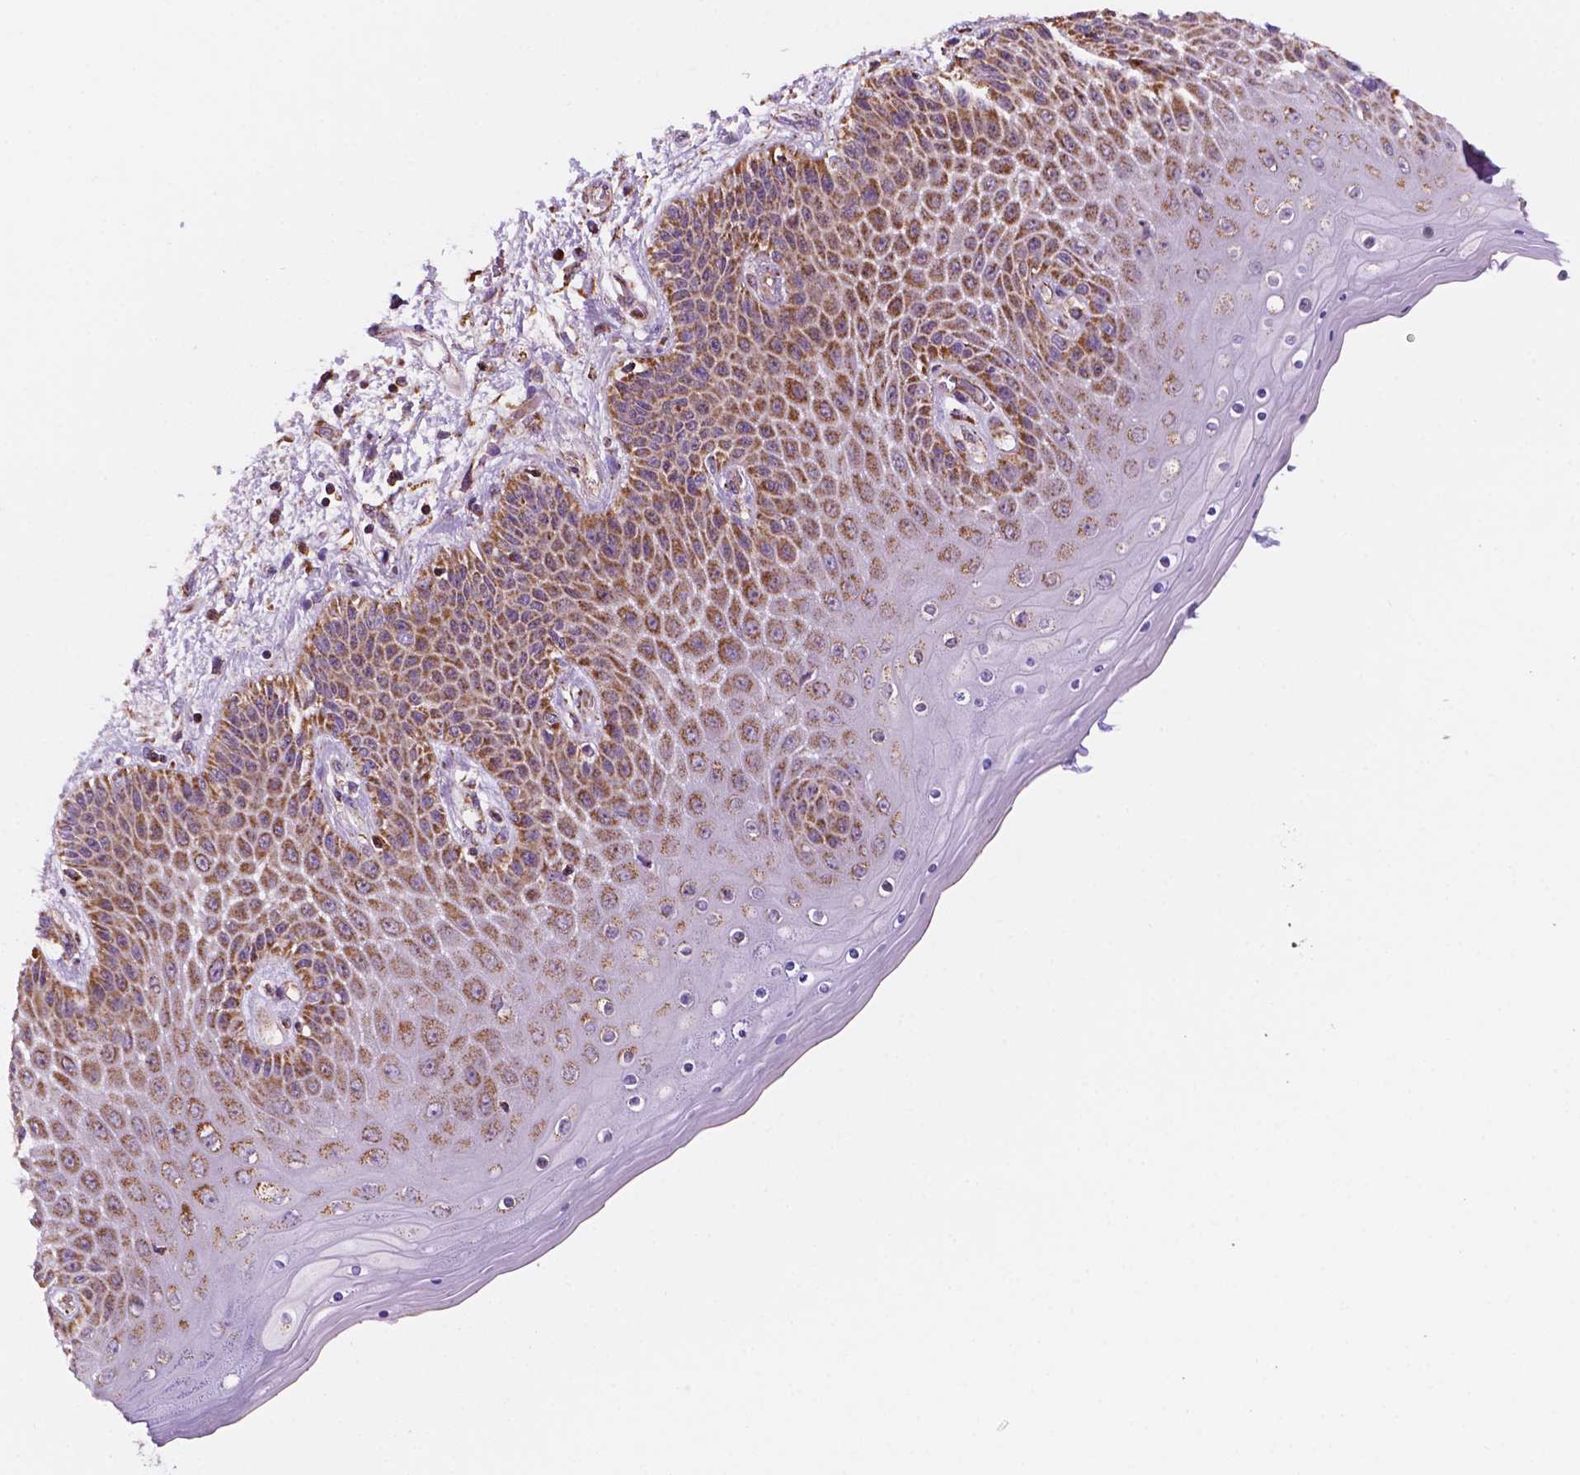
{"staining": {"intensity": "moderate", "quantity": ">75%", "location": "cytoplasmic/membranous"}, "tissue": "skin", "cell_type": "Epidermal cells", "image_type": "normal", "snomed": [{"axis": "morphology", "description": "Normal tissue, NOS"}, {"axis": "topography", "description": "Anal"}], "caption": "An image of skin stained for a protein demonstrates moderate cytoplasmic/membranous brown staining in epidermal cells. Using DAB (brown) and hematoxylin (blue) stains, captured at high magnification using brightfield microscopy.", "gene": "GEMIN4", "patient": {"sex": "female", "age": 46}}